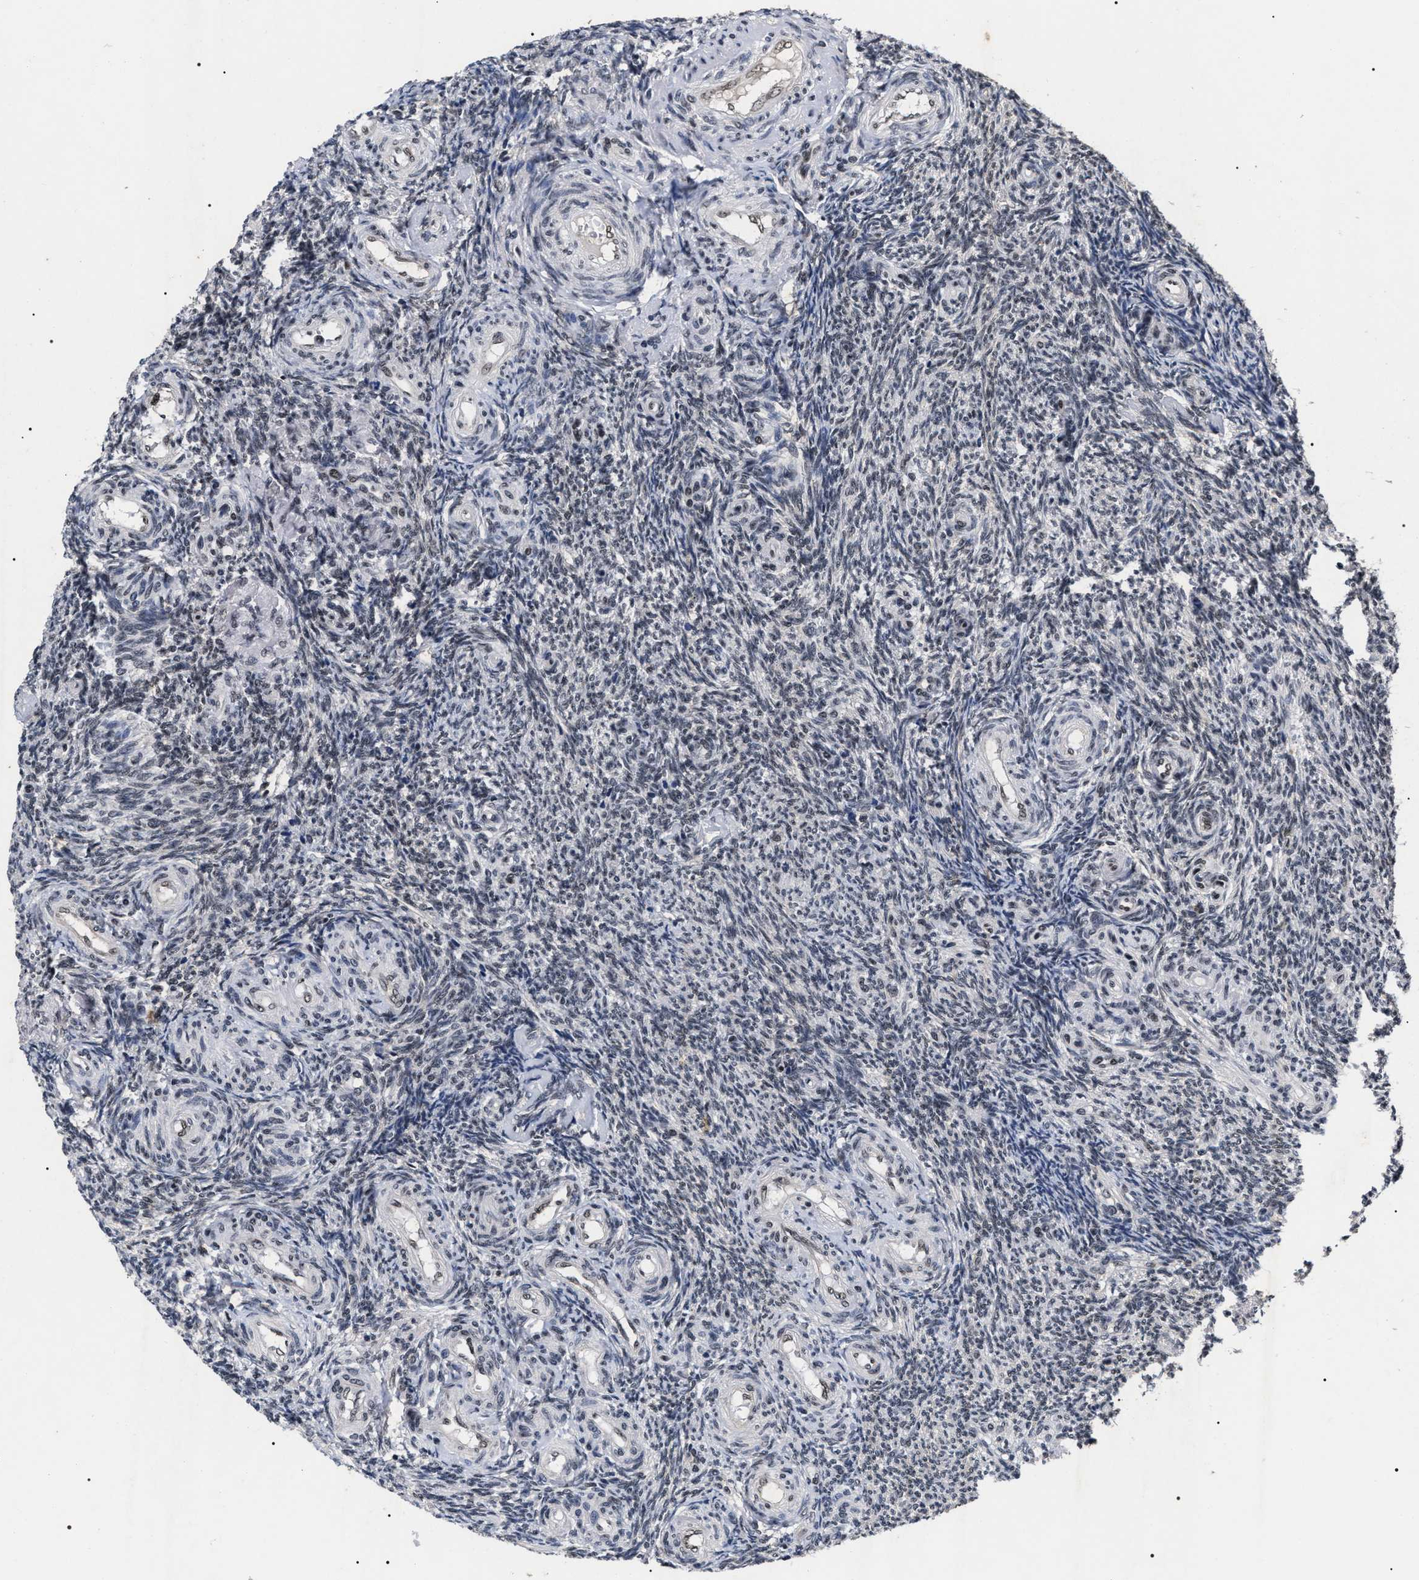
{"staining": {"intensity": "weak", "quantity": ">75%", "location": "nuclear"}, "tissue": "ovary", "cell_type": "Follicle cells", "image_type": "normal", "snomed": [{"axis": "morphology", "description": "Normal tissue, NOS"}, {"axis": "topography", "description": "Ovary"}], "caption": "IHC (DAB) staining of benign human ovary demonstrates weak nuclear protein expression in approximately >75% of follicle cells. Nuclei are stained in blue.", "gene": "RRP1B", "patient": {"sex": "female", "age": 41}}